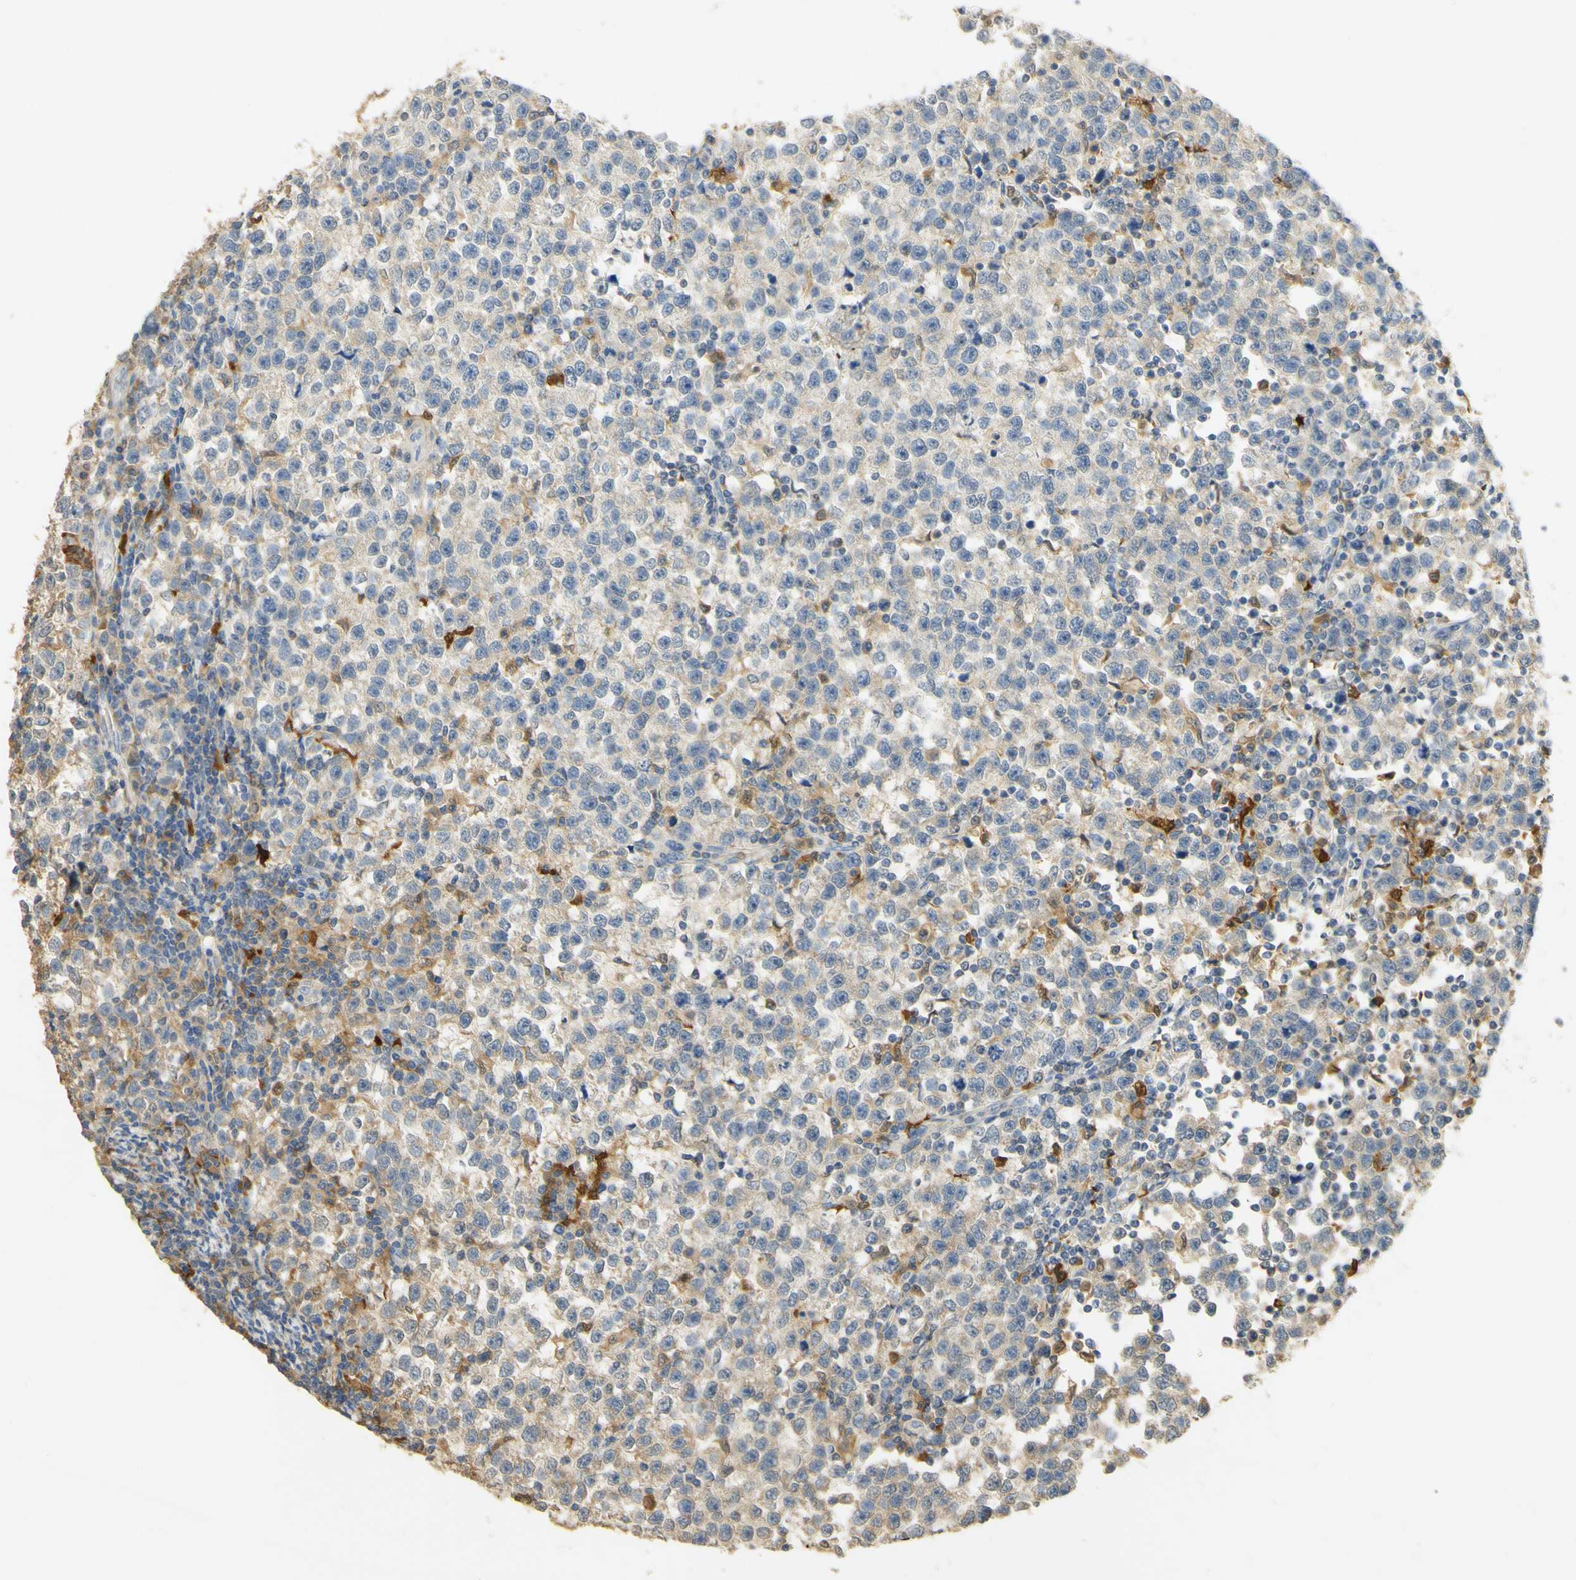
{"staining": {"intensity": "weak", "quantity": "25%-75%", "location": "cytoplasmic/membranous"}, "tissue": "testis cancer", "cell_type": "Tumor cells", "image_type": "cancer", "snomed": [{"axis": "morphology", "description": "Seminoma, NOS"}, {"axis": "topography", "description": "Testis"}], "caption": "DAB (3,3'-diaminobenzidine) immunohistochemical staining of testis cancer (seminoma) demonstrates weak cytoplasmic/membranous protein positivity in approximately 25%-75% of tumor cells.", "gene": "PAK1", "patient": {"sex": "male", "age": 43}}